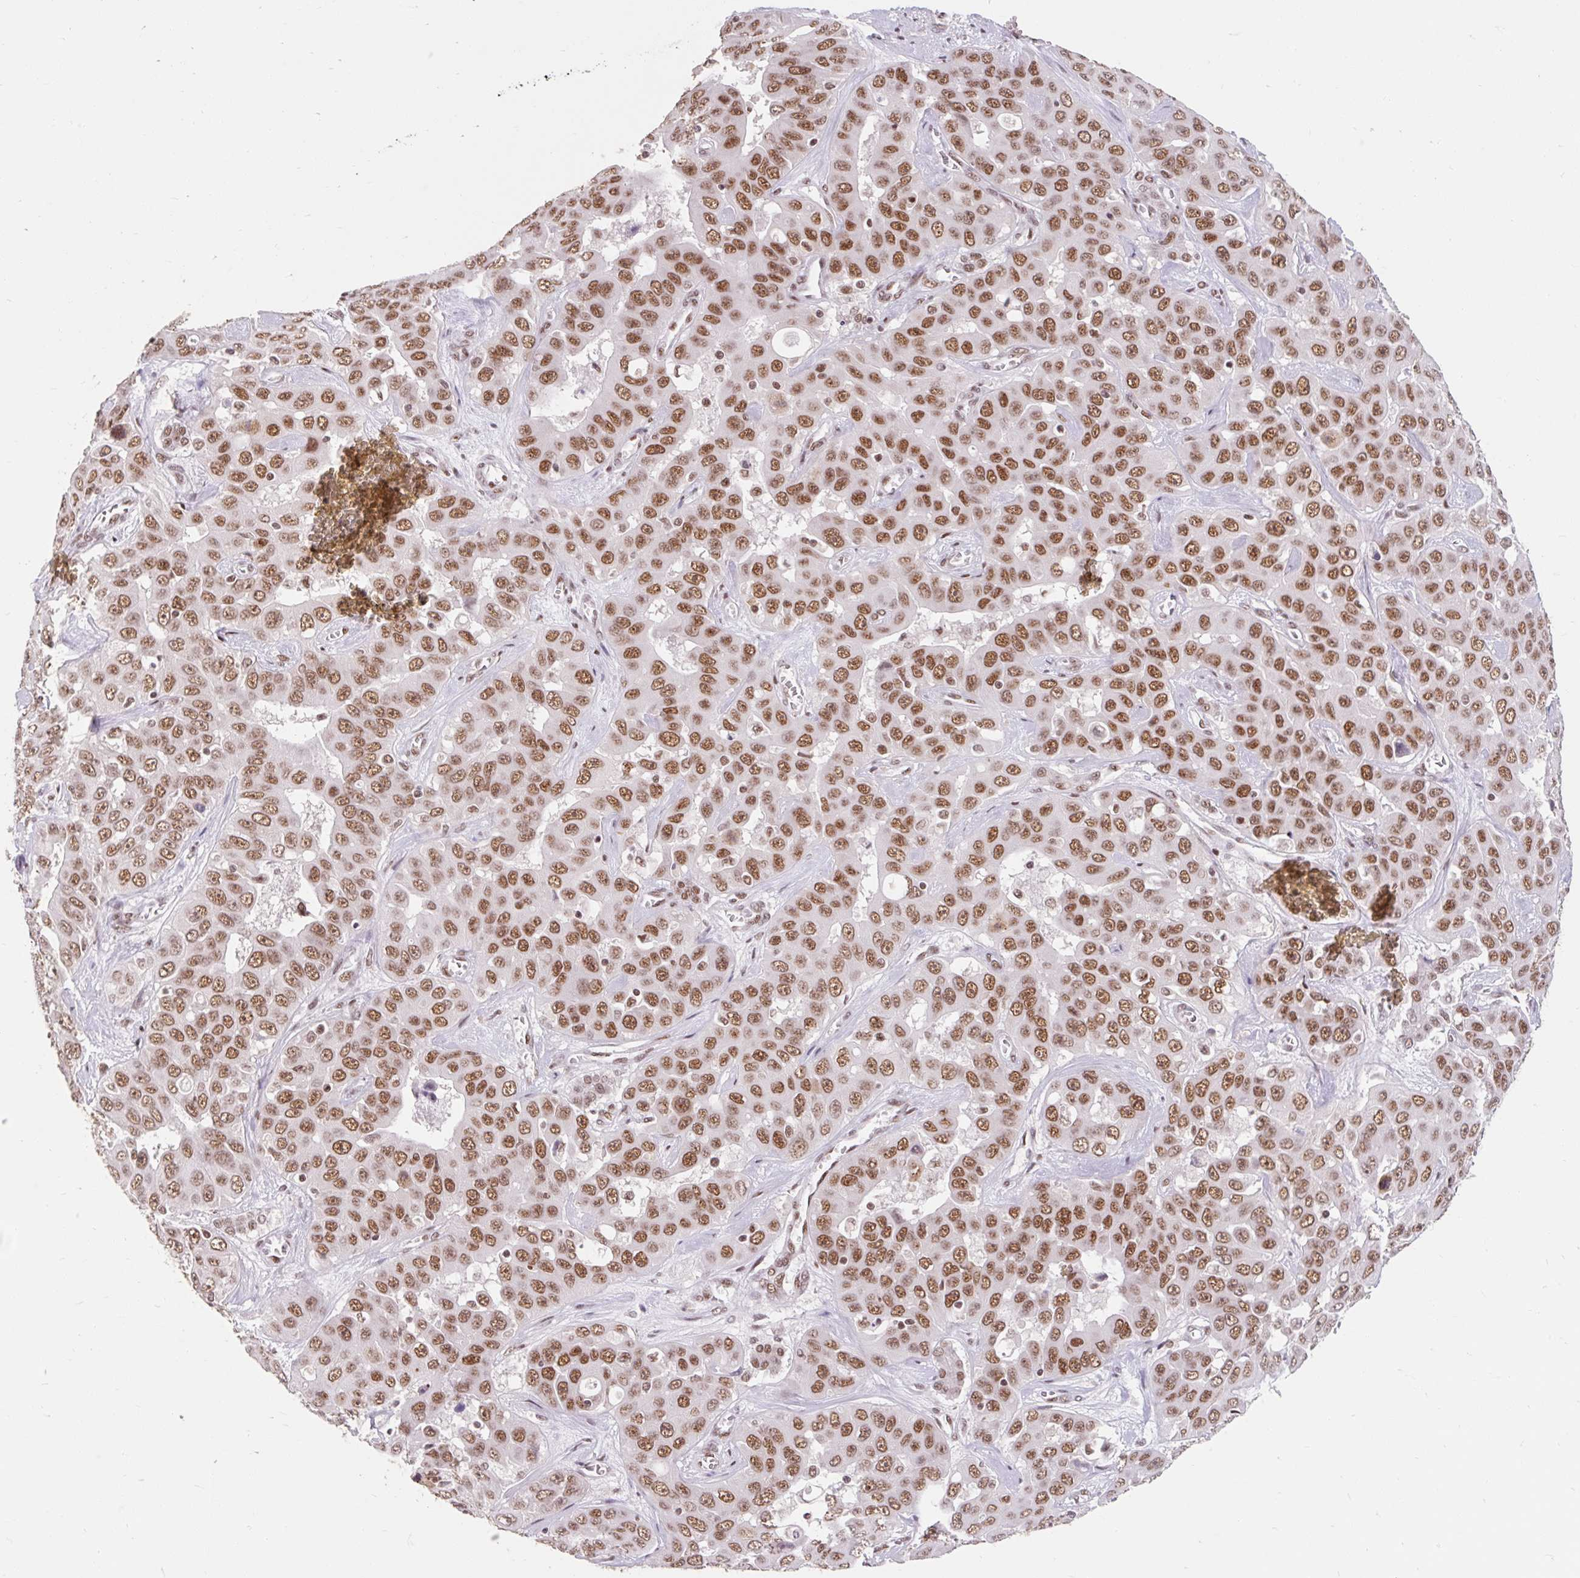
{"staining": {"intensity": "moderate", "quantity": ">75%", "location": "nuclear"}, "tissue": "liver cancer", "cell_type": "Tumor cells", "image_type": "cancer", "snomed": [{"axis": "morphology", "description": "Cholangiocarcinoma"}, {"axis": "topography", "description": "Liver"}], "caption": "High-magnification brightfield microscopy of liver cancer (cholangiocarcinoma) stained with DAB (3,3'-diaminobenzidine) (brown) and counterstained with hematoxylin (blue). tumor cells exhibit moderate nuclear positivity is seen in approximately>75% of cells. Nuclei are stained in blue.", "gene": "SRSF10", "patient": {"sex": "female", "age": 52}}